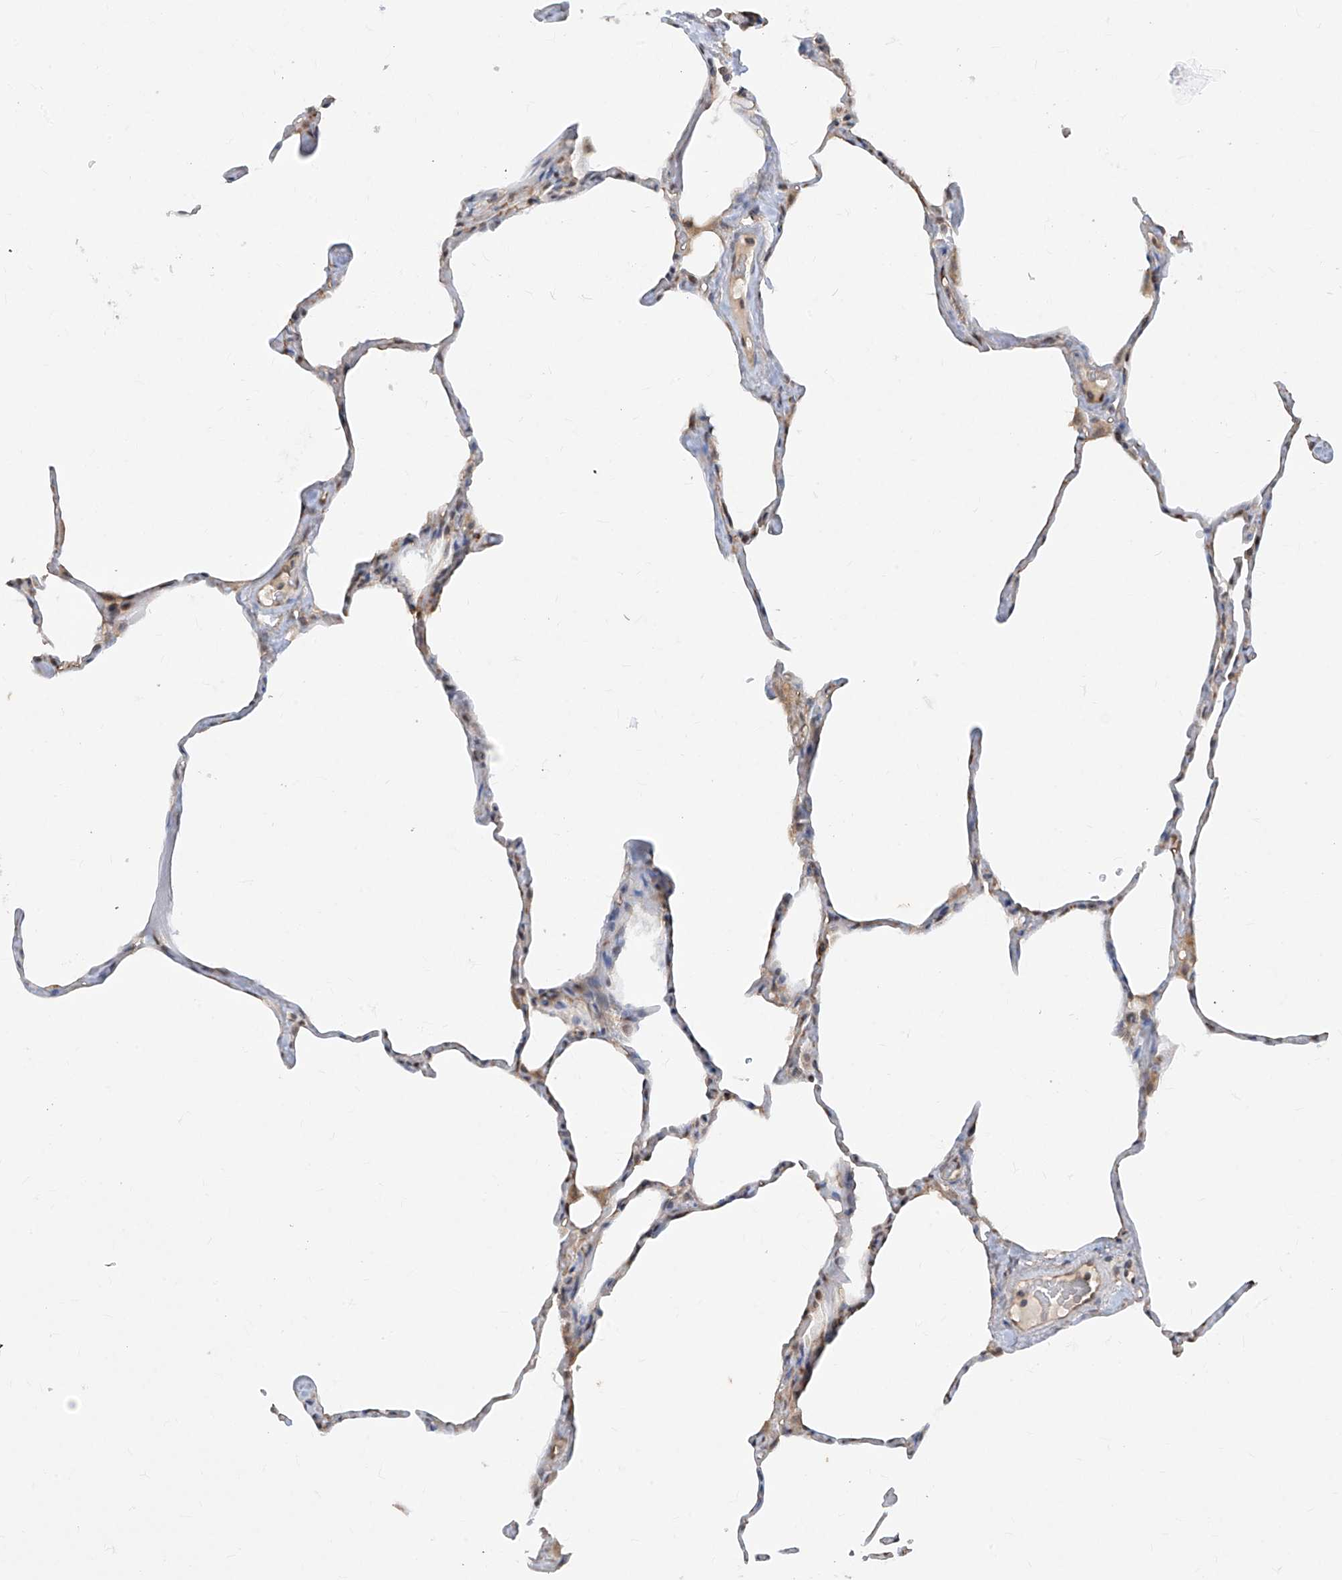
{"staining": {"intensity": "negative", "quantity": "none", "location": "none"}, "tissue": "lung", "cell_type": "Alveolar cells", "image_type": "normal", "snomed": [{"axis": "morphology", "description": "Normal tissue, NOS"}, {"axis": "topography", "description": "Lung"}], "caption": "DAB (3,3'-diaminobenzidine) immunohistochemical staining of normal lung exhibits no significant staining in alveolar cells.", "gene": "ZNF358", "patient": {"sex": "male", "age": 65}}